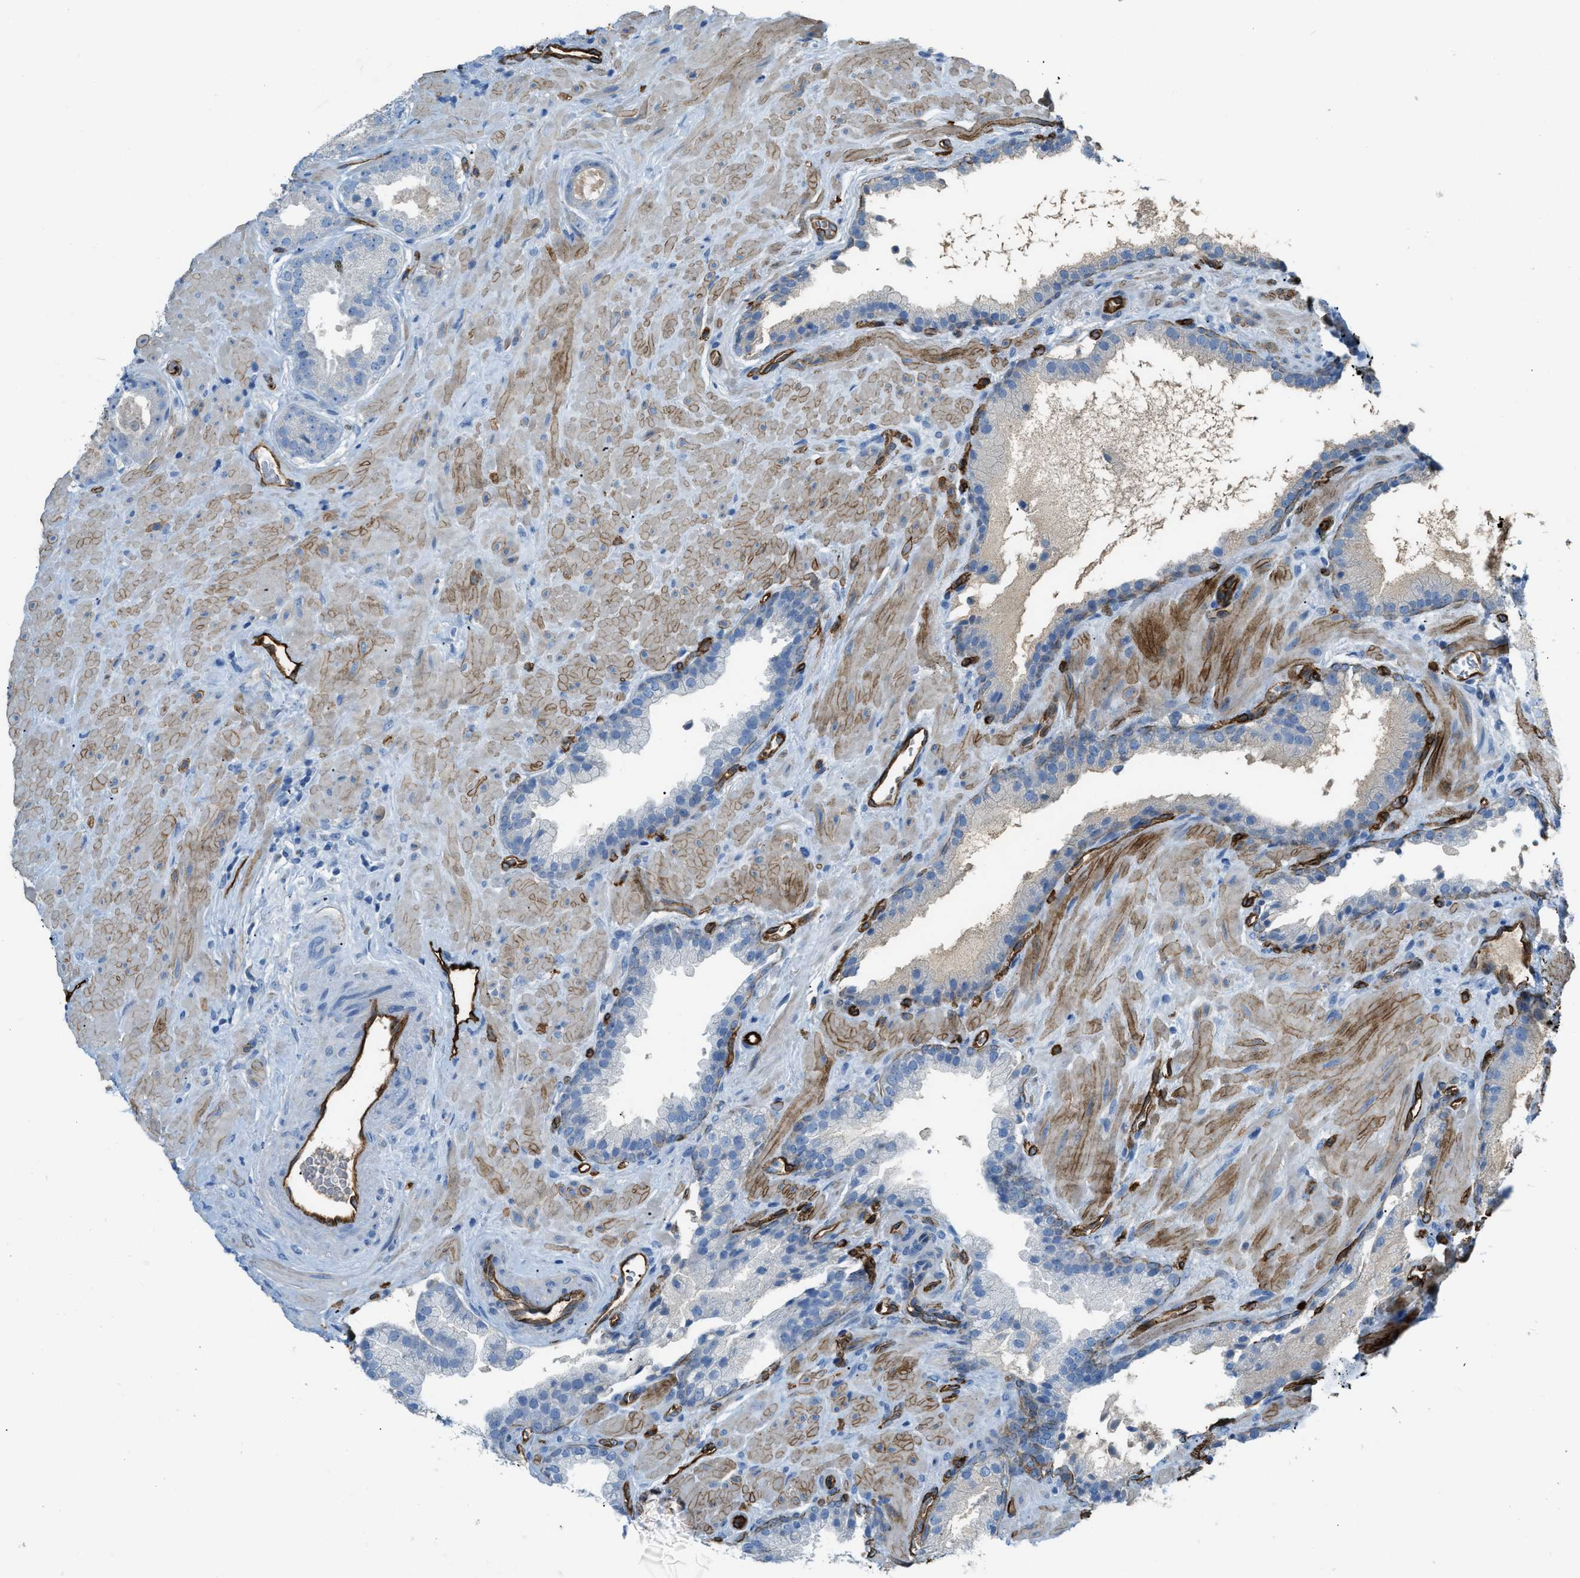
{"staining": {"intensity": "negative", "quantity": "none", "location": "none"}, "tissue": "prostate cancer", "cell_type": "Tumor cells", "image_type": "cancer", "snomed": [{"axis": "morphology", "description": "Adenocarcinoma, Low grade"}, {"axis": "topography", "description": "Prostate"}], "caption": "There is no significant staining in tumor cells of adenocarcinoma (low-grade) (prostate).", "gene": "SLC22A15", "patient": {"sex": "male", "age": 71}}